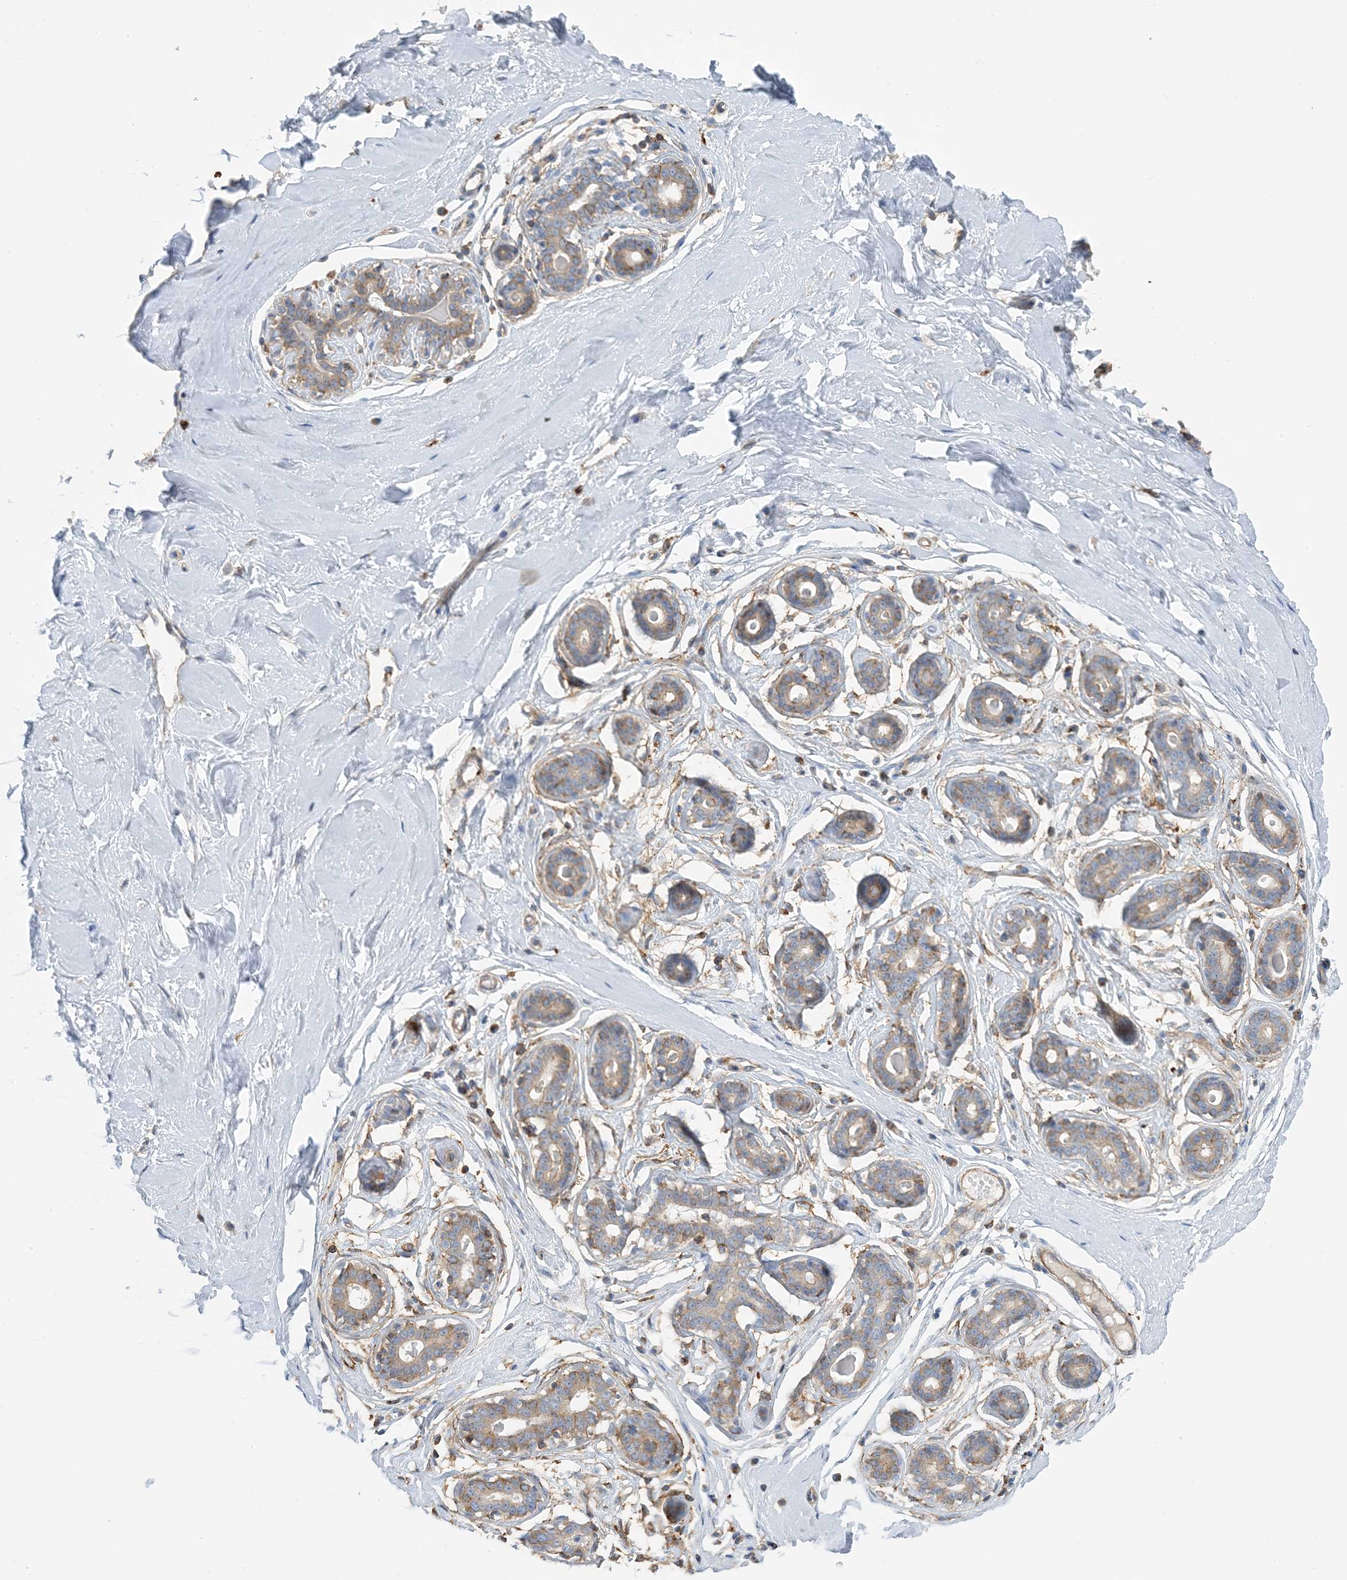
{"staining": {"intensity": "negative", "quantity": "none", "location": "none"}, "tissue": "breast", "cell_type": "Adipocytes", "image_type": "normal", "snomed": [{"axis": "morphology", "description": "Normal tissue, NOS"}, {"axis": "morphology", "description": "Adenoma, NOS"}, {"axis": "topography", "description": "Breast"}], "caption": "Protein analysis of unremarkable breast exhibits no significant expression in adipocytes.", "gene": "CALHM5", "patient": {"sex": "female", "age": 23}}